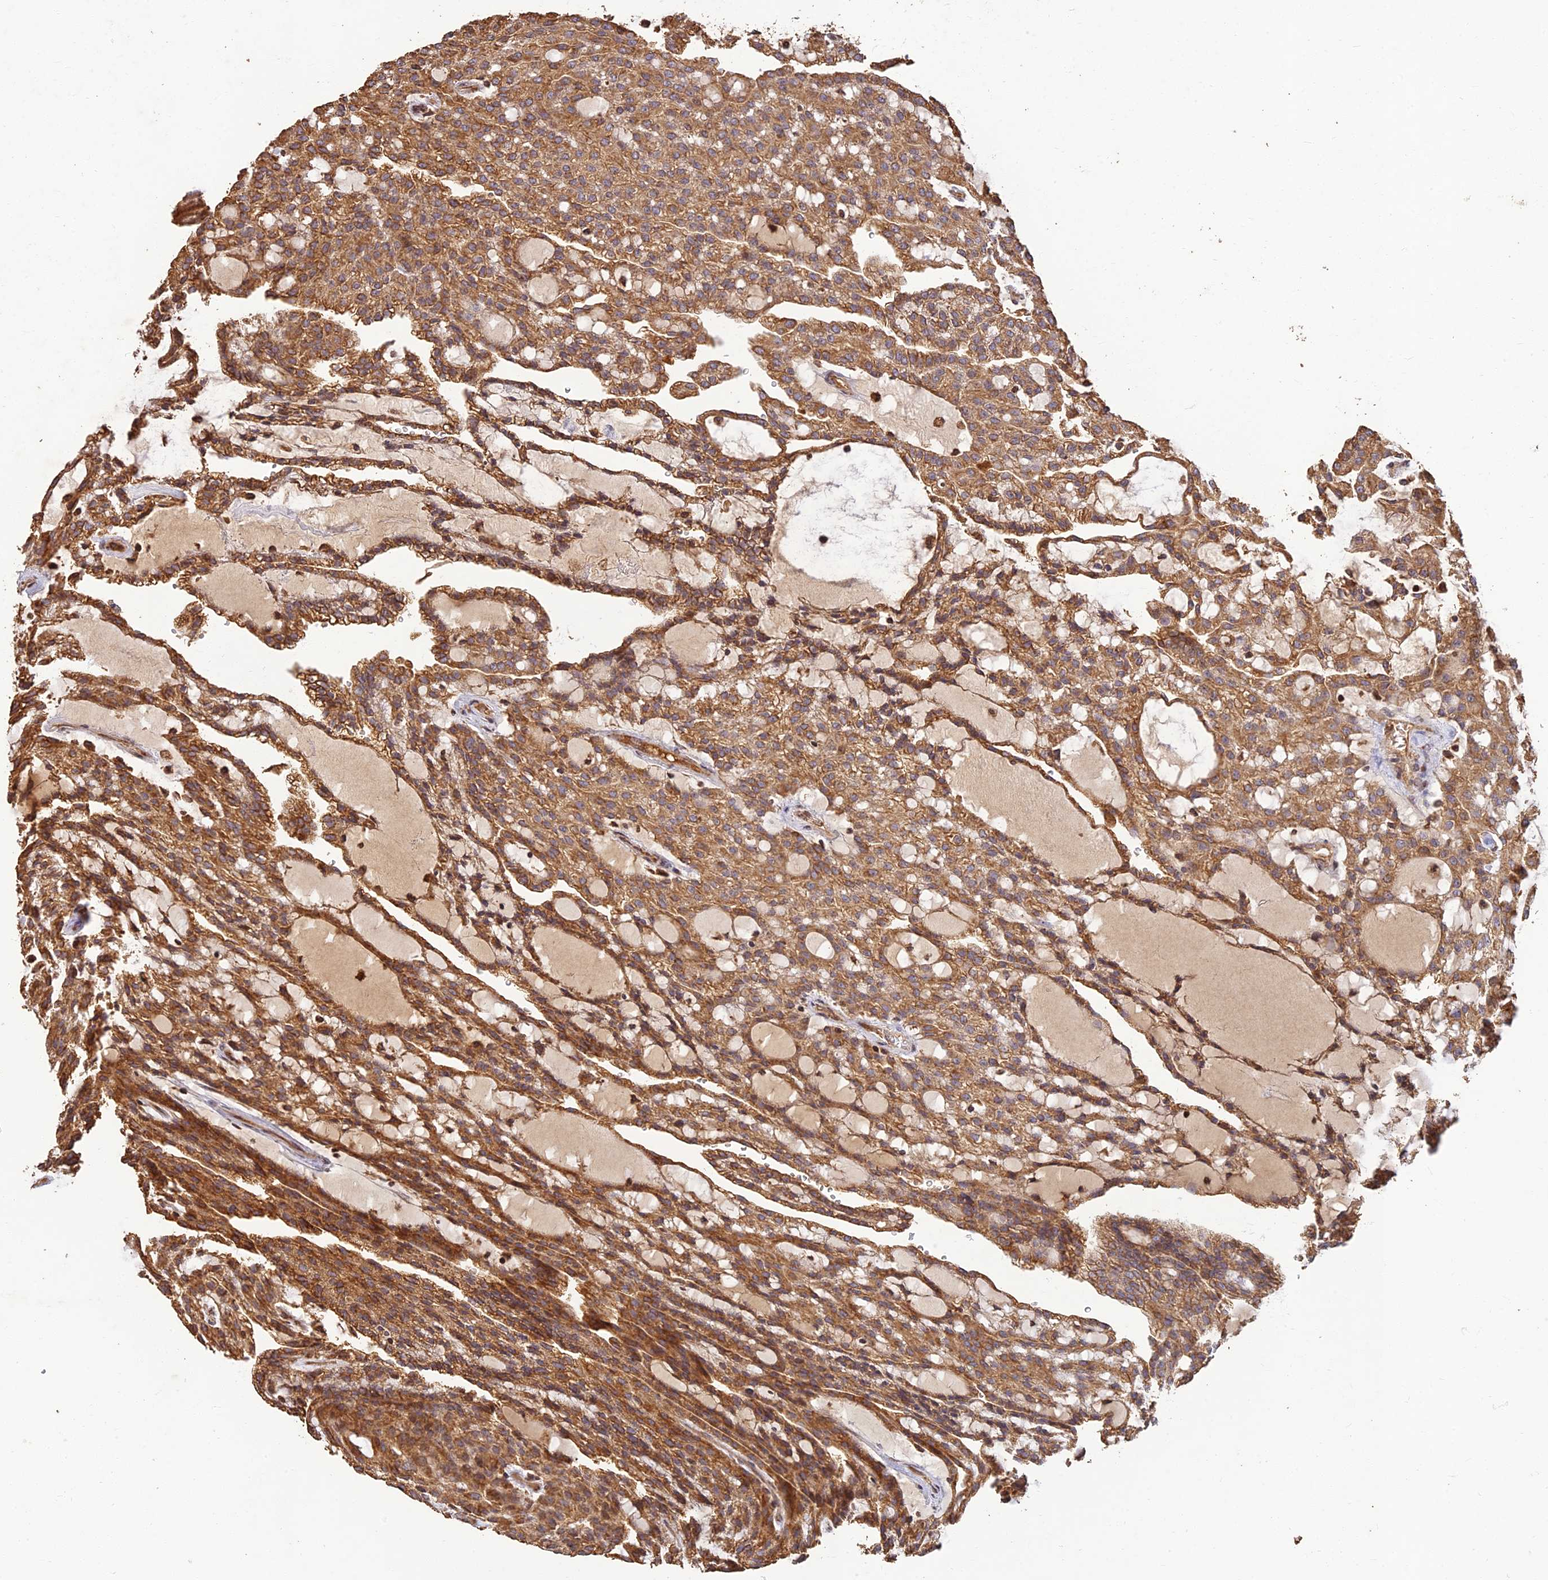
{"staining": {"intensity": "moderate", "quantity": ">75%", "location": "cytoplasmic/membranous"}, "tissue": "renal cancer", "cell_type": "Tumor cells", "image_type": "cancer", "snomed": [{"axis": "morphology", "description": "Adenocarcinoma, NOS"}, {"axis": "topography", "description": "Kidney"}], "caption": "Brown immunohistochemical staining in human renal cancer (adenocarcinoma) shows moderate cytoplasmic/membranous expression in approximately >75% of tumor cells. Nuclei are stained in blue.", "gene": "CORO1C", "patient": {"sex": "male", "age": 63}}